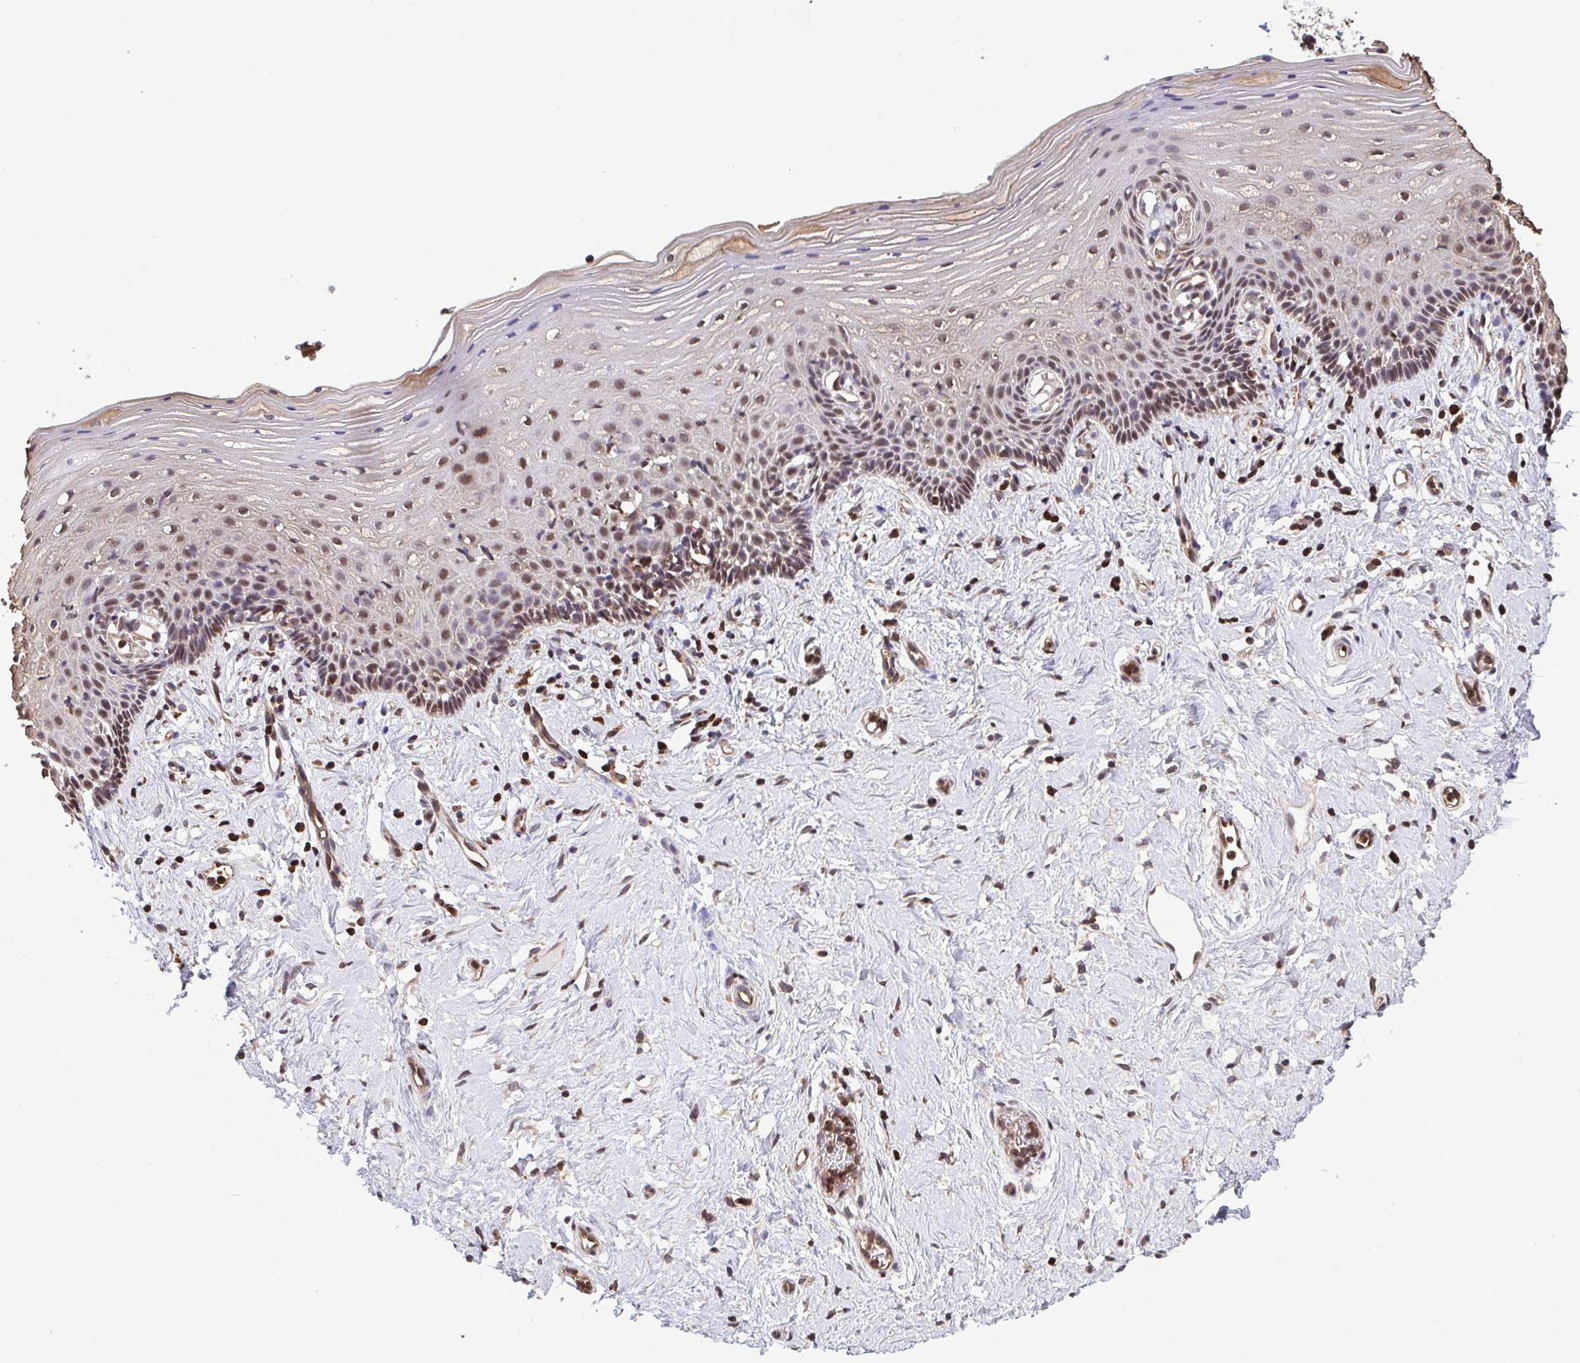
{"staining": {"intensity": "moderate", "quantity": "25%-75%", "location": "cytoplasmic/membranous,nuclear"}, "tissue": "vagina", "cell_type": "Squamous epithelial cells", "image_type": "normal", "snomed": [{"axis": "morphology", "description": "Normal tissue, NOS"}, {"axis": "topography", "description": "Vagina"}], "caption": "IHC of unremarkable vagina exhibits medium levels of moderate cytoplasmic/membranous,nuclear expression in about 25%-75% of squamous epithelial cells.", "gene": "SEC63", "patient": {"sex": "female", "age": 42}}